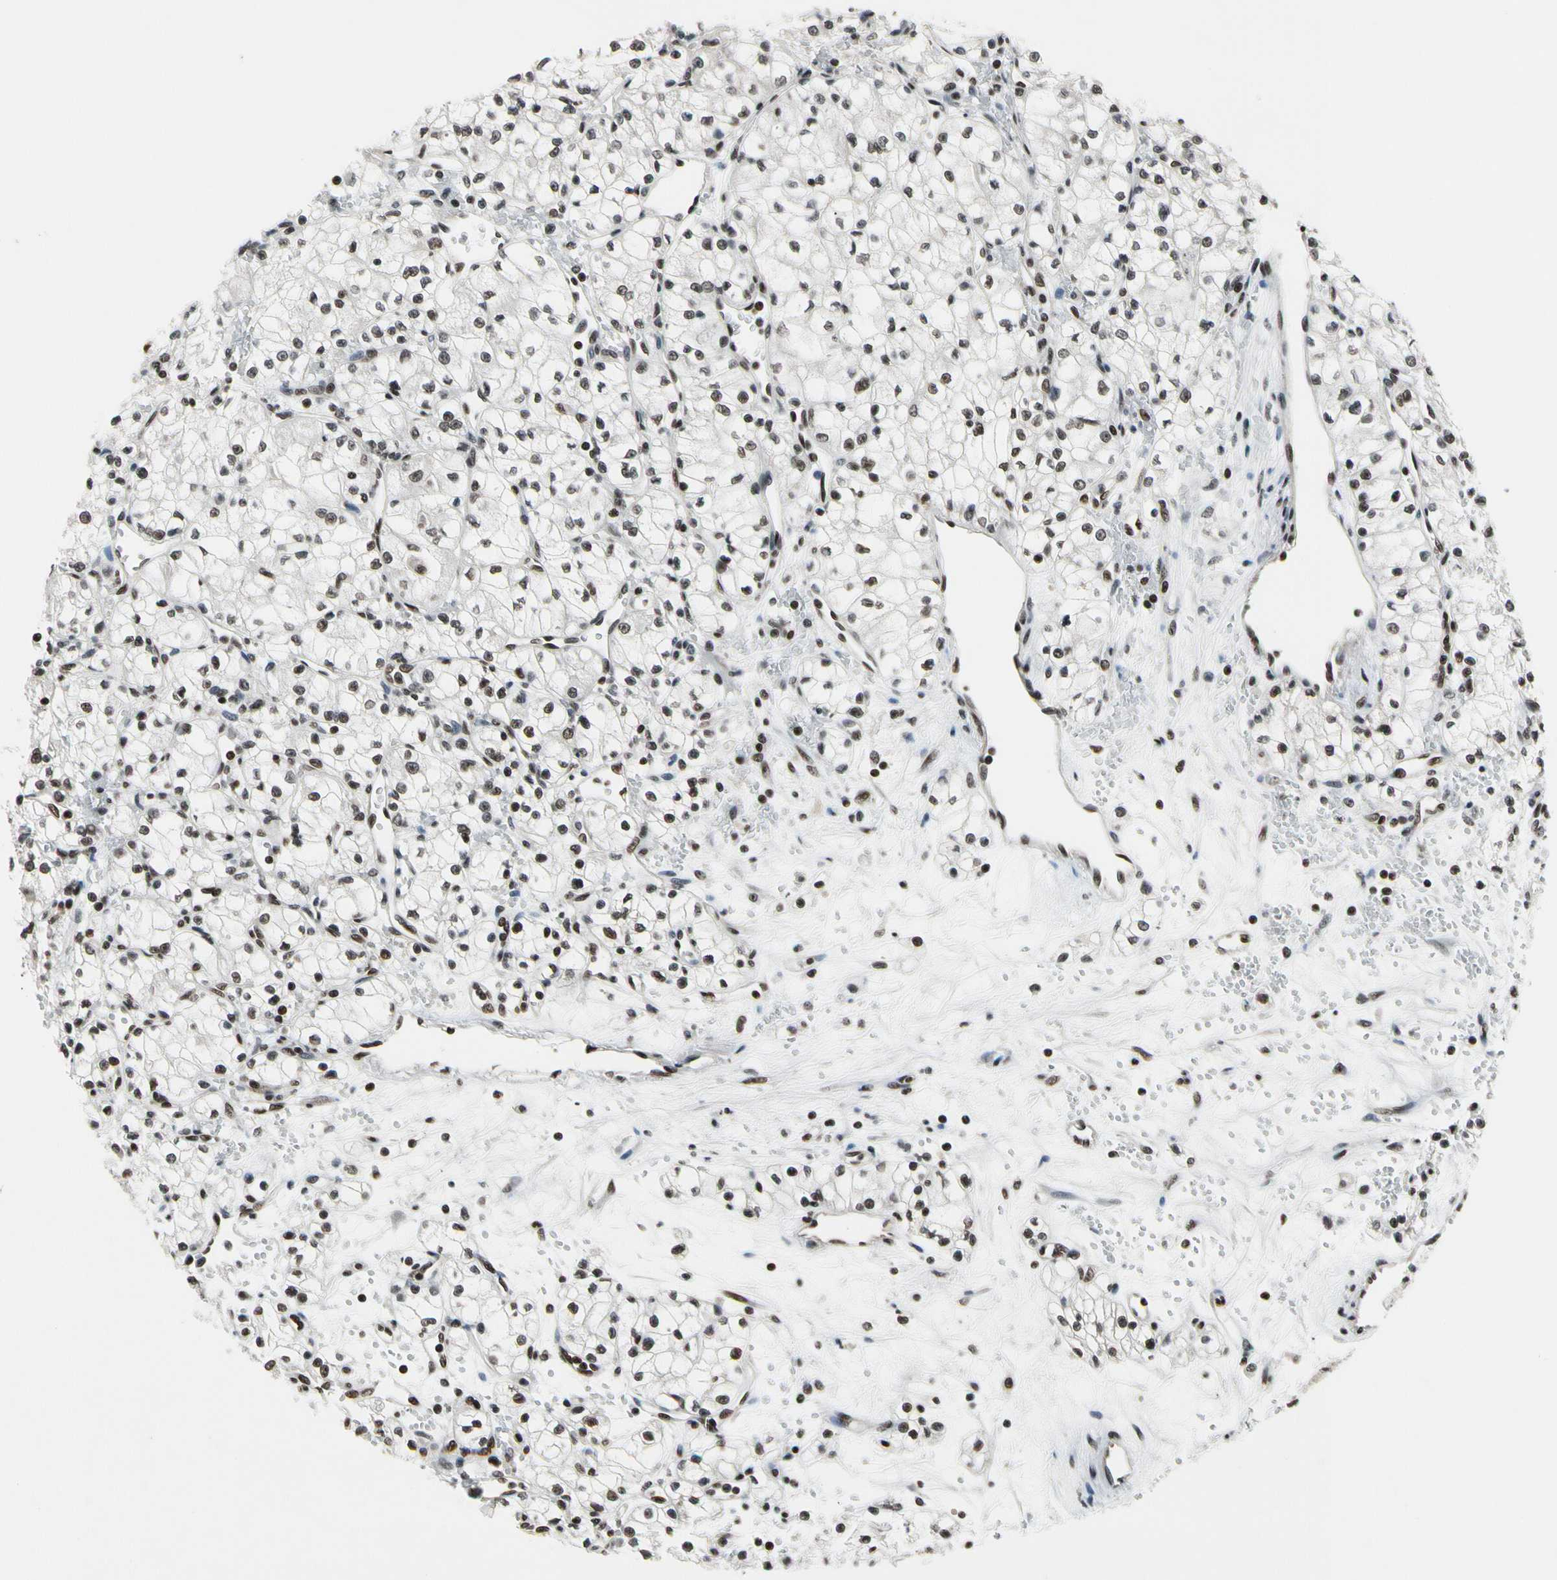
{"staining": {"intensity": "moderate", "quantity": "25%-75%", "location": "nuclear"}, "tissue": "renal cancer", "cell_type": "Tumor cells", "image_type": "cancer", "snomed": [{"axis": "morphology", "description": "Normal tissue, NOS"}, {"axis": "morphology", "description": "Adenocarcinoma, NOS"}, {"axis": "topography", "description": "Kidney"}], "caption": "Moderate nuclear staining for a protein is identified in about 25%-75% of tumor cells of adenocarcinoma (renal) using immunohistochemistry (IHC).", "gene": "RECQL", "patient": {"sex": "male", "age": 59}}